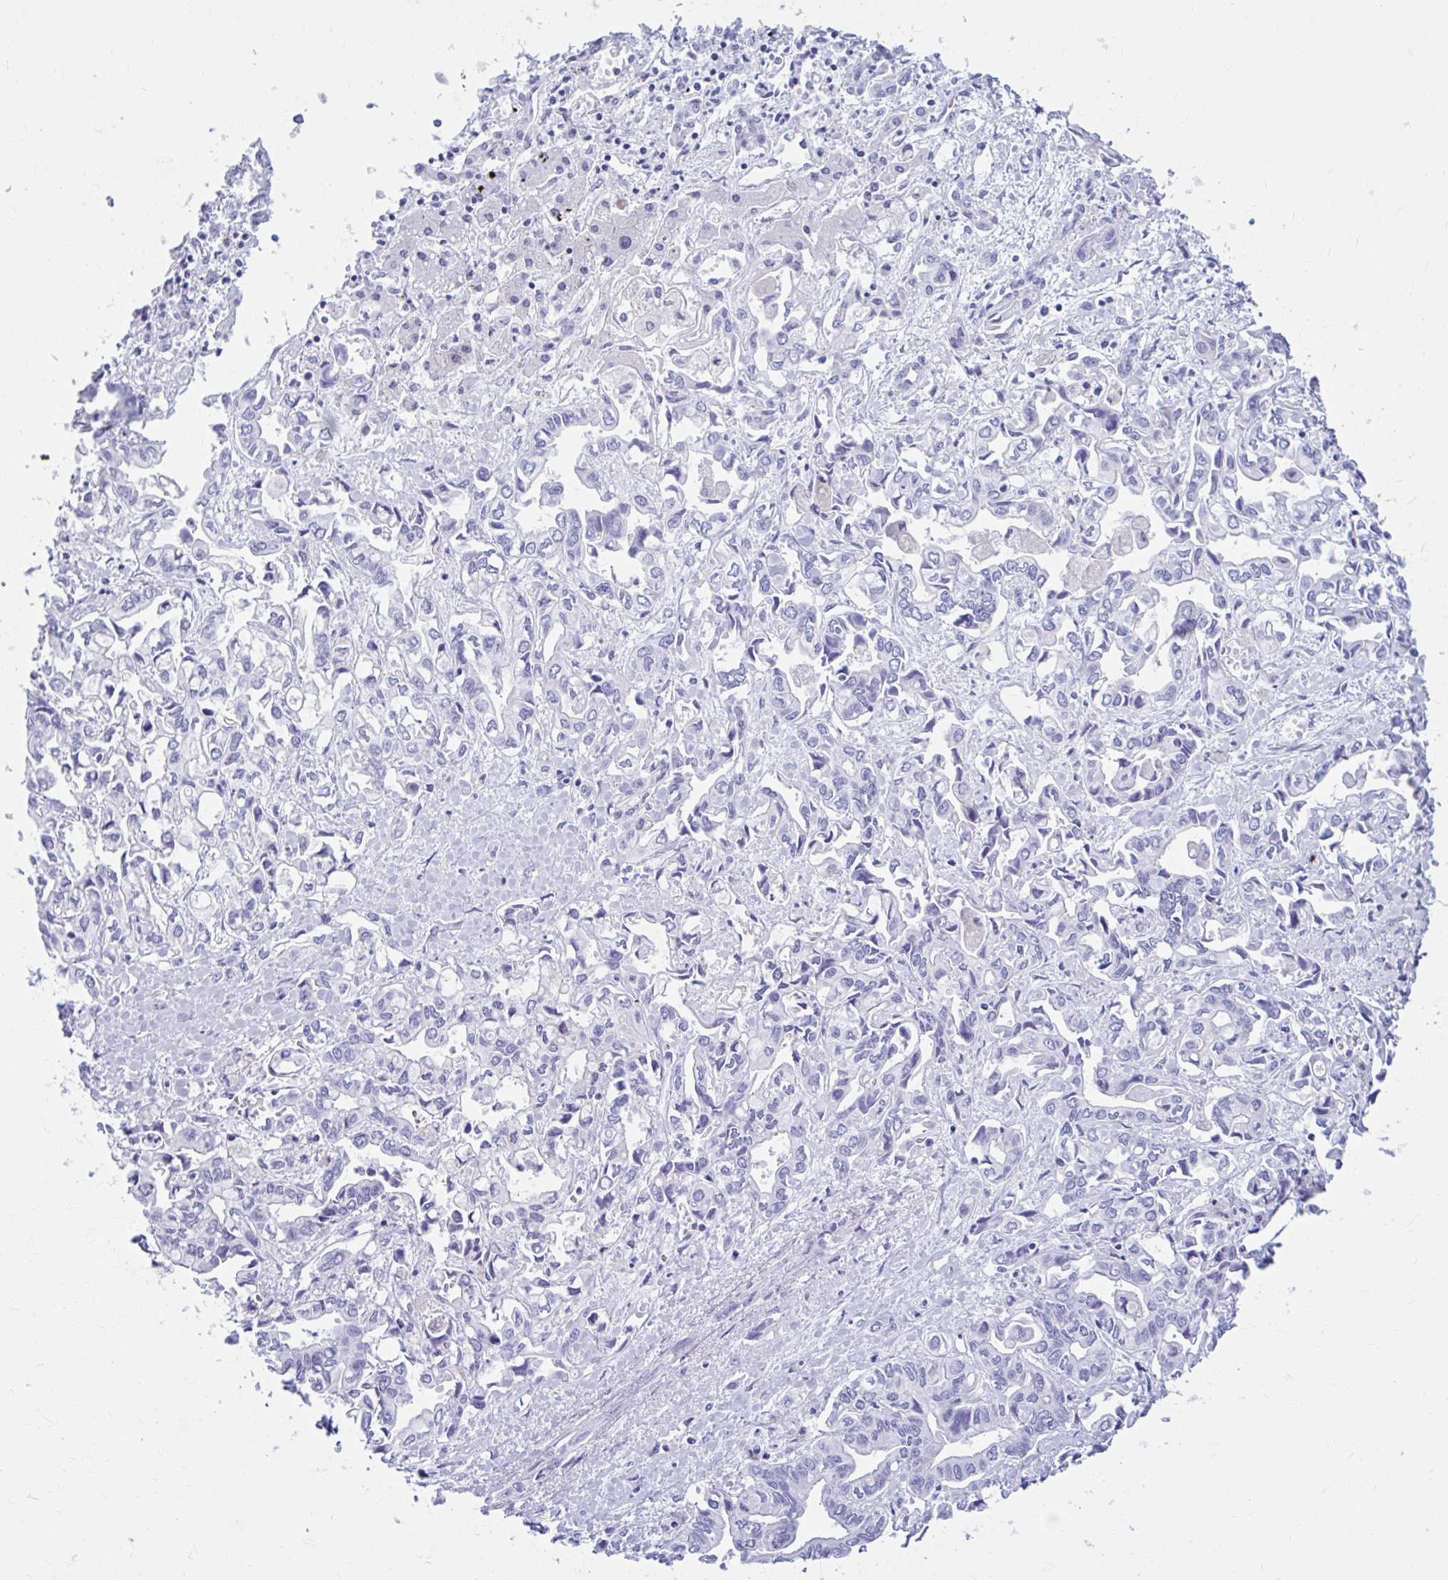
{"staining": {"intensity": "negative", "quantity": "none", "location": "none"}, "tissue": "liver cancer", "cell_type": "Tumor cells", "image_type": "cancer", "snomed": [{"axis": "morphology", "description": "Cholangiocarcinoma"}, {"axis": "topography", "description": "Liver"}], "caption": "This image is of cholangiocarcinoma (liver) stained with immunohistochemistry to label a protein in brown with the nuclei are counter-stained blue. There is no positivity in tumor cells. Brightfield microscopy of immunohistochemistry (IHC) stained with DAB (brown) and hematoxylin (blue), captured at high magnification.", "gene": "NSG2", "patient": {"sex": "female", "age": 64}}